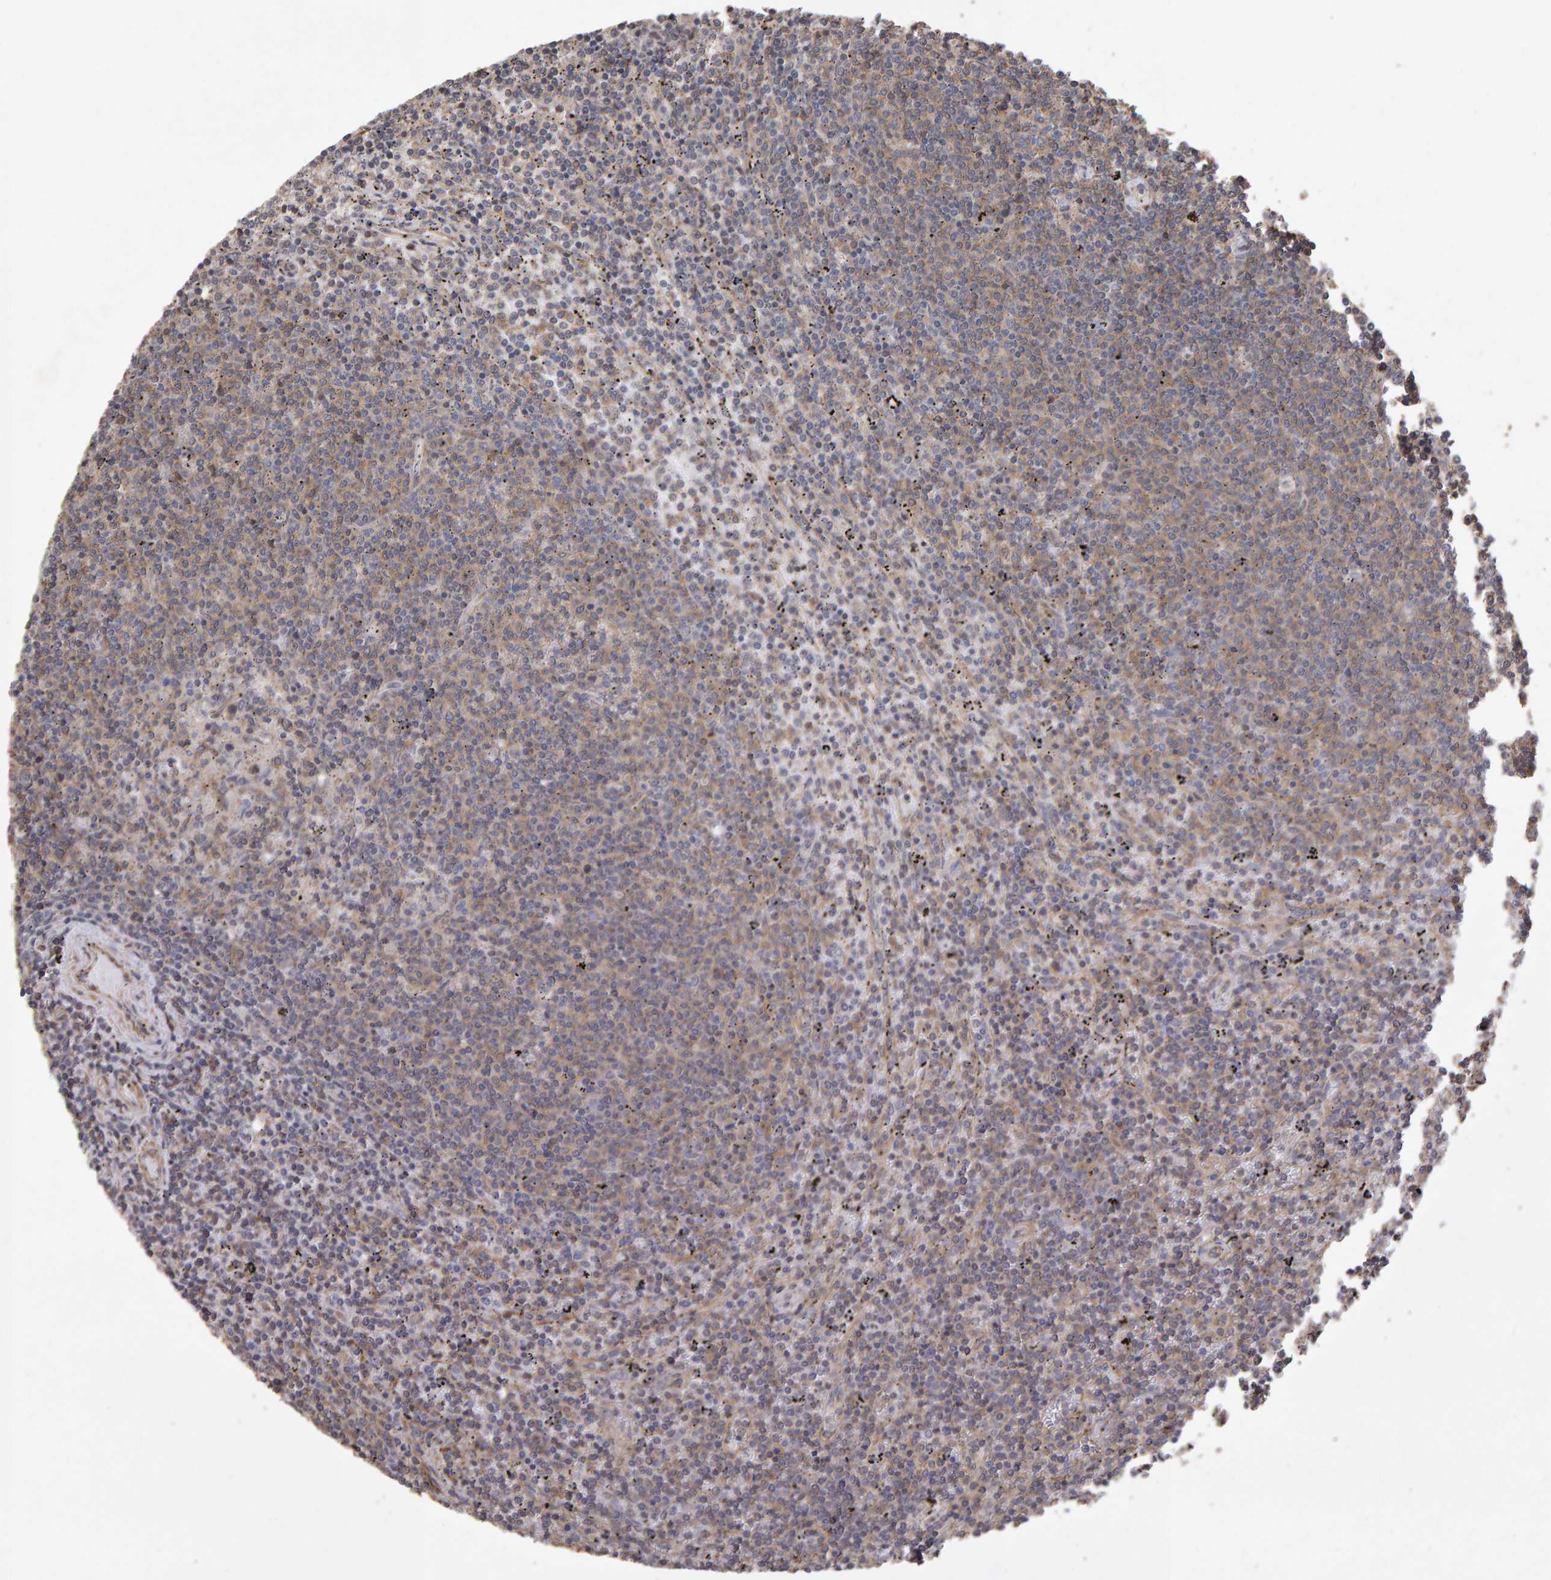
{"staining": {"intensity": "weak", "quantity": ">75%", "location": "cytoplasmic/membranous"}, "tissue": "lymphoma", "cell_type": "Tumor cells", "image_type": "cancer", "snomed": [{"axis": "morphology", "description": "Malignant lymphoma, non-Hodgkin's type, Low grade"}, {"axis": "topography", "description": "Spleen"}], "caption": "Protein analysis of lymphoma tissue displays weak cytoplasmic/membranous staining in about >75% of tumor cells.", "gene": "SCRIB", "patient": {"sex": "female", "age": 50}}